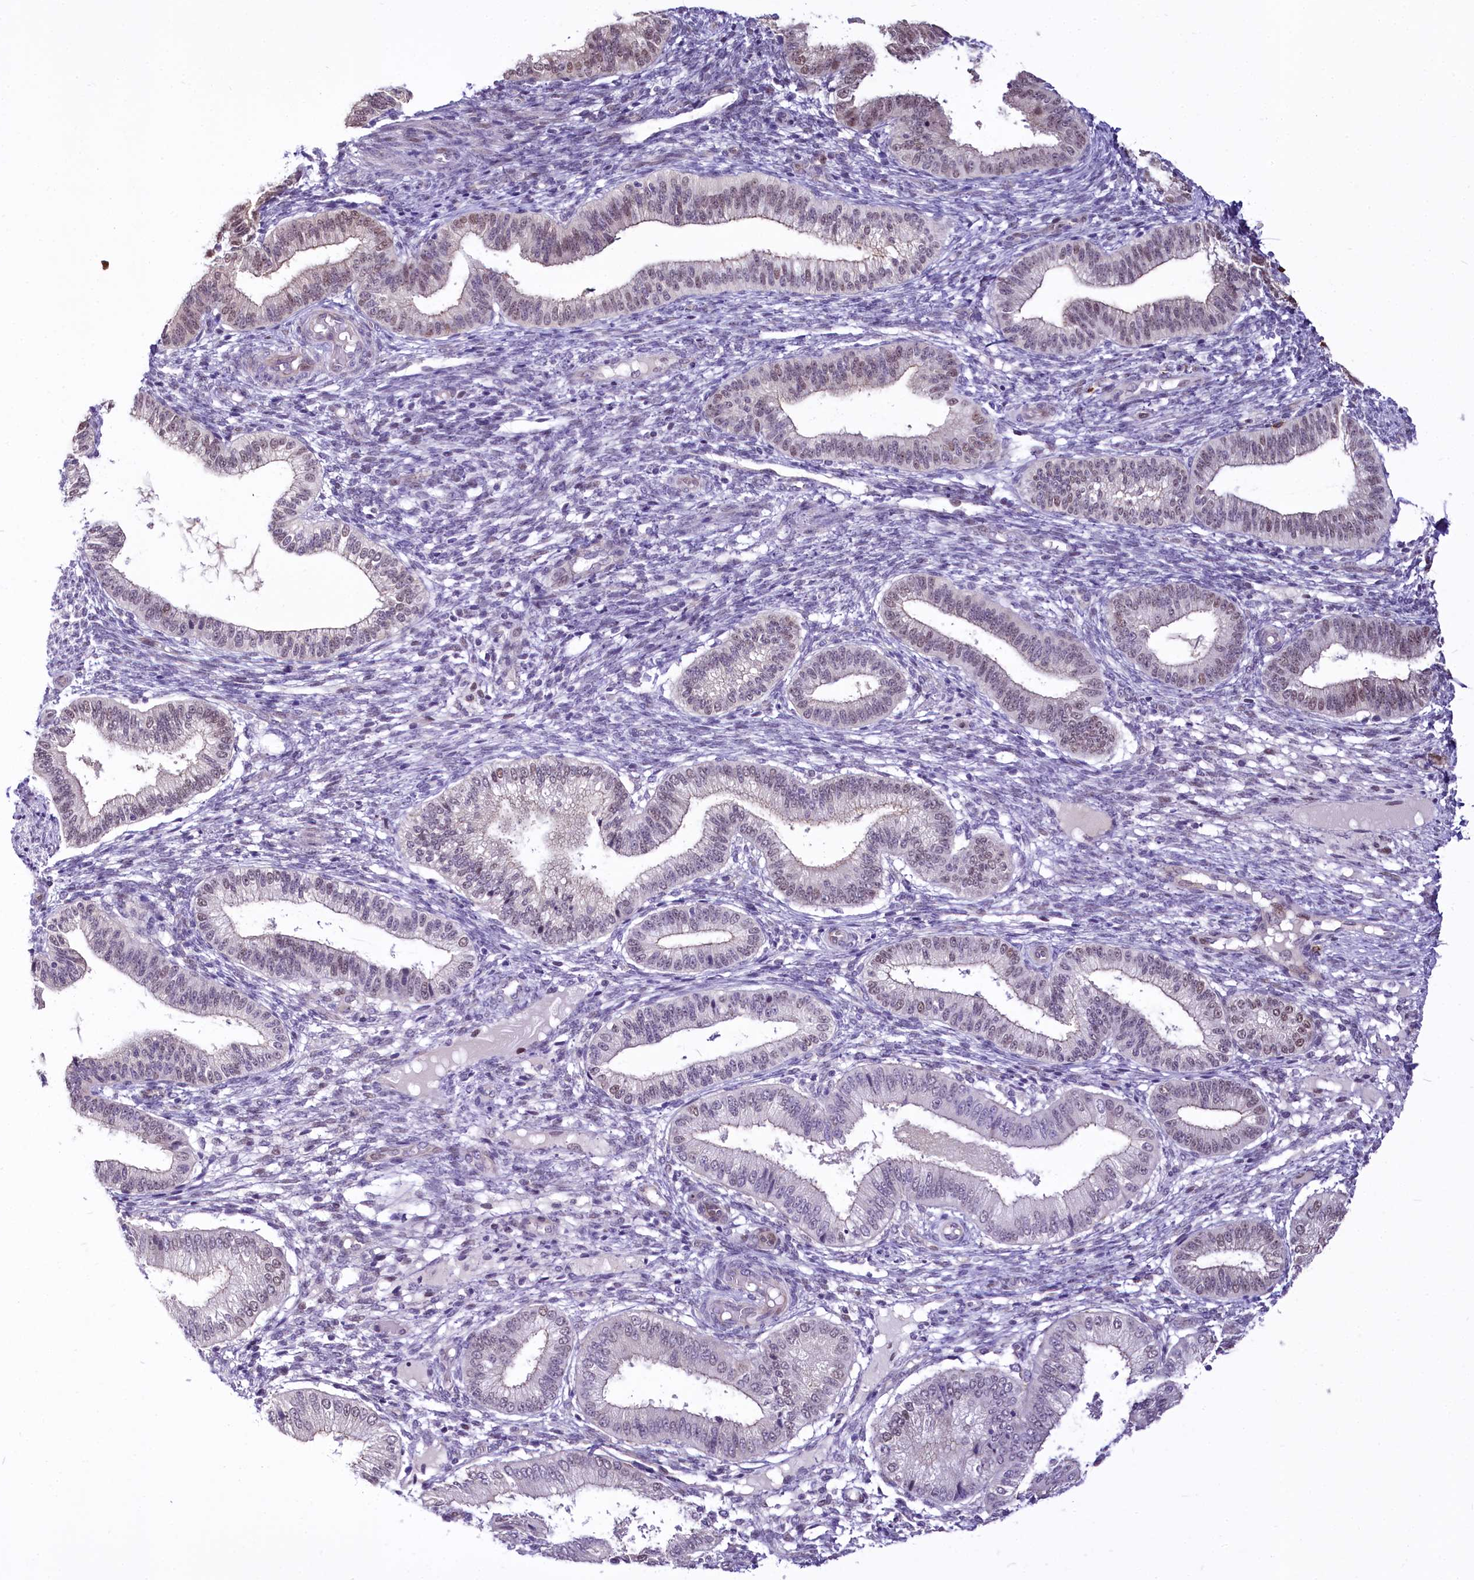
{"staining": {"intensity": "negative", "quantity": "none", "location": "none"}, "tissue": "endometrium", "cell_type": "Cells in endometrial stroma", "image_type": "normal", "snomed": [{"axis": "morphology", "description": "Normal tissue, NOS"}, {"axis": "topography", "description": "Endometrium"}], "caption": "Histopathology image shows no protein expression in cells in endometrial stroma of unremarkable endometrium.", "gene": "BANK1", "patient": {"sex": "female", "age": 39}}